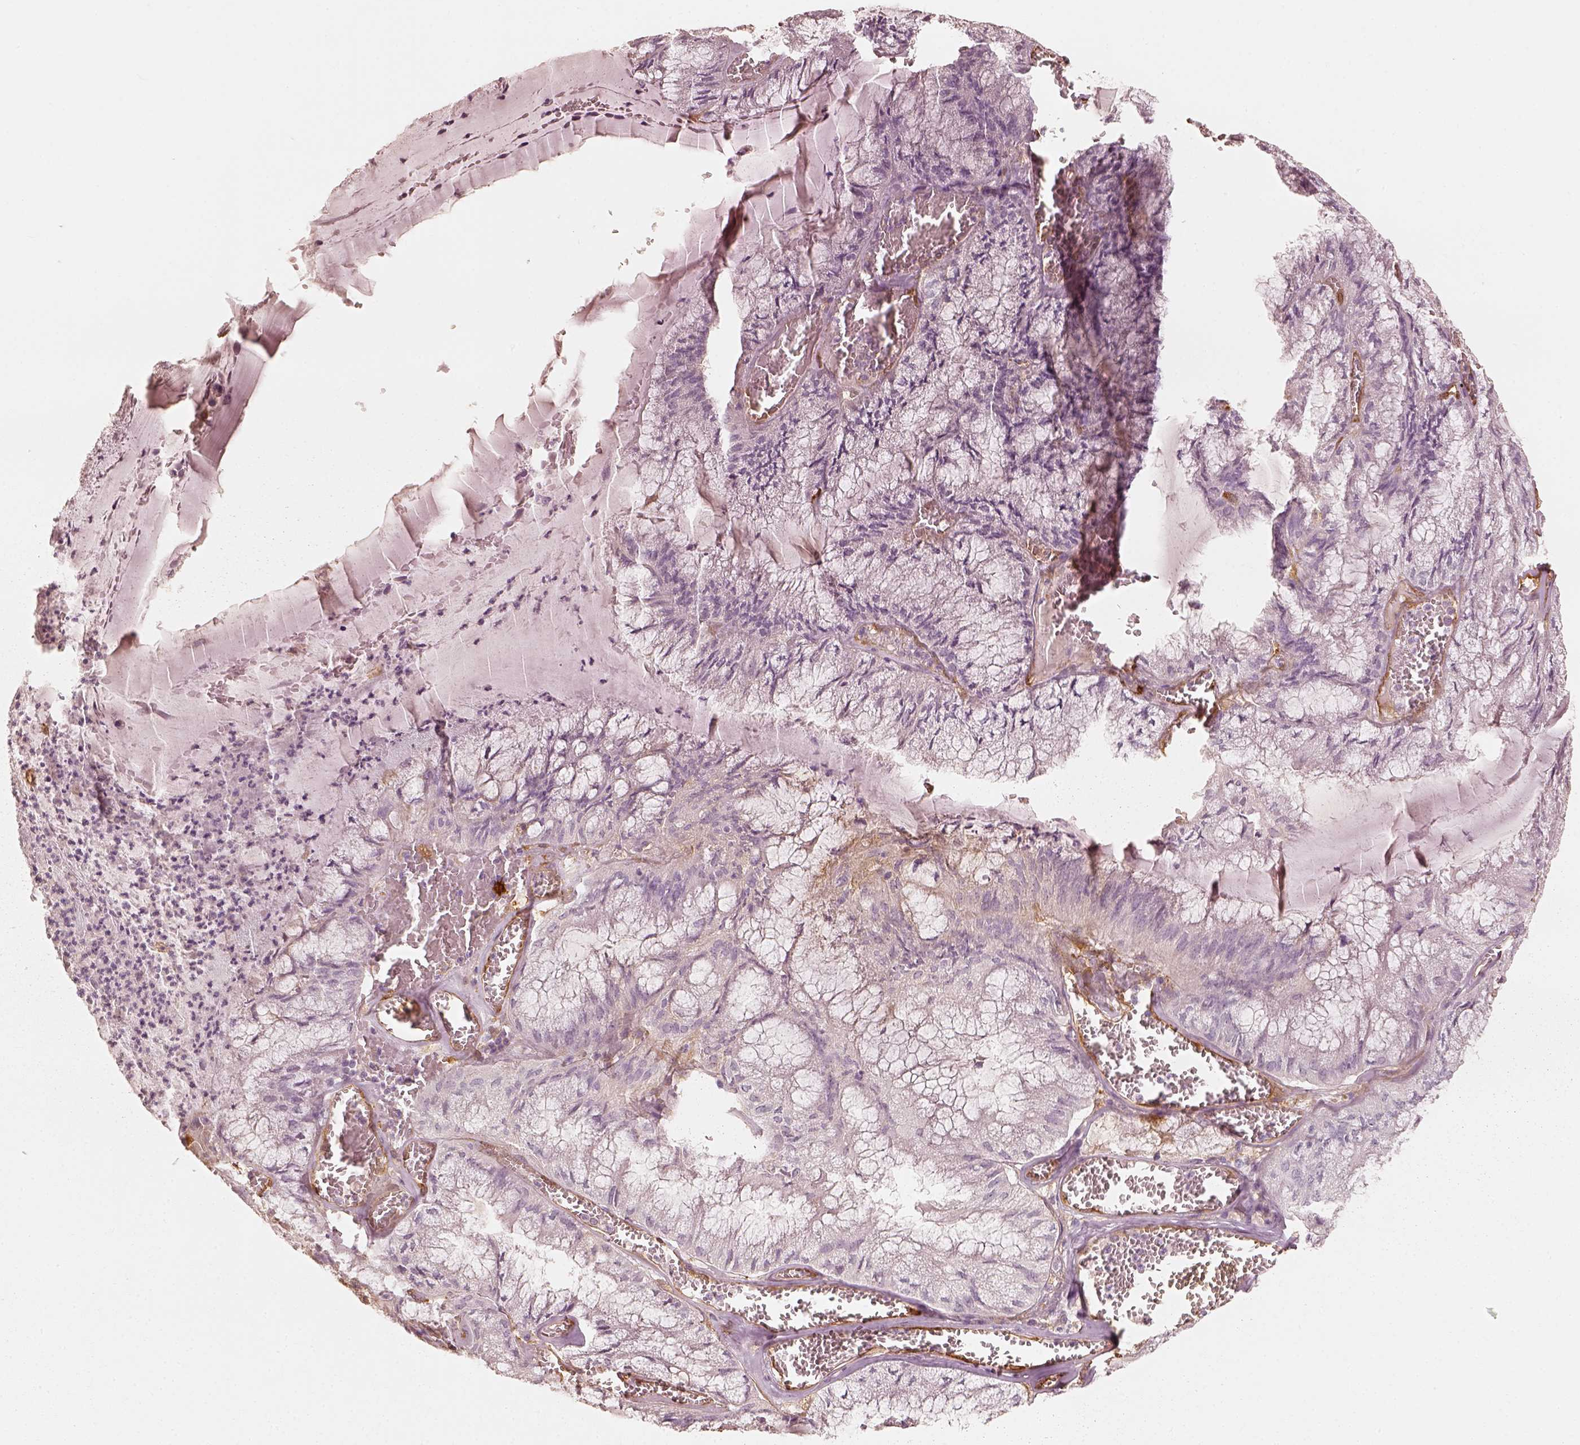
{"staining": {"intensity": "negative", "quantity": "none", "location": "none"}, "tissue": "endometrial cancer", "cell_type": "Tumor cells", "image_type": "cancer", "snomed": [{"axis": "morphology", "description": "Carcinoma, NOS"}, {"axis": "topography", "description": "Endometrium"}], "caption": "Tumor cells are negative for protein expression in human endometrial cancer (carcinoma). (Immunohistochemistry, brightfield microscopy, high magnification).", "gene": "FSCN1", "patient": {"sex": "female", "age": 62}}